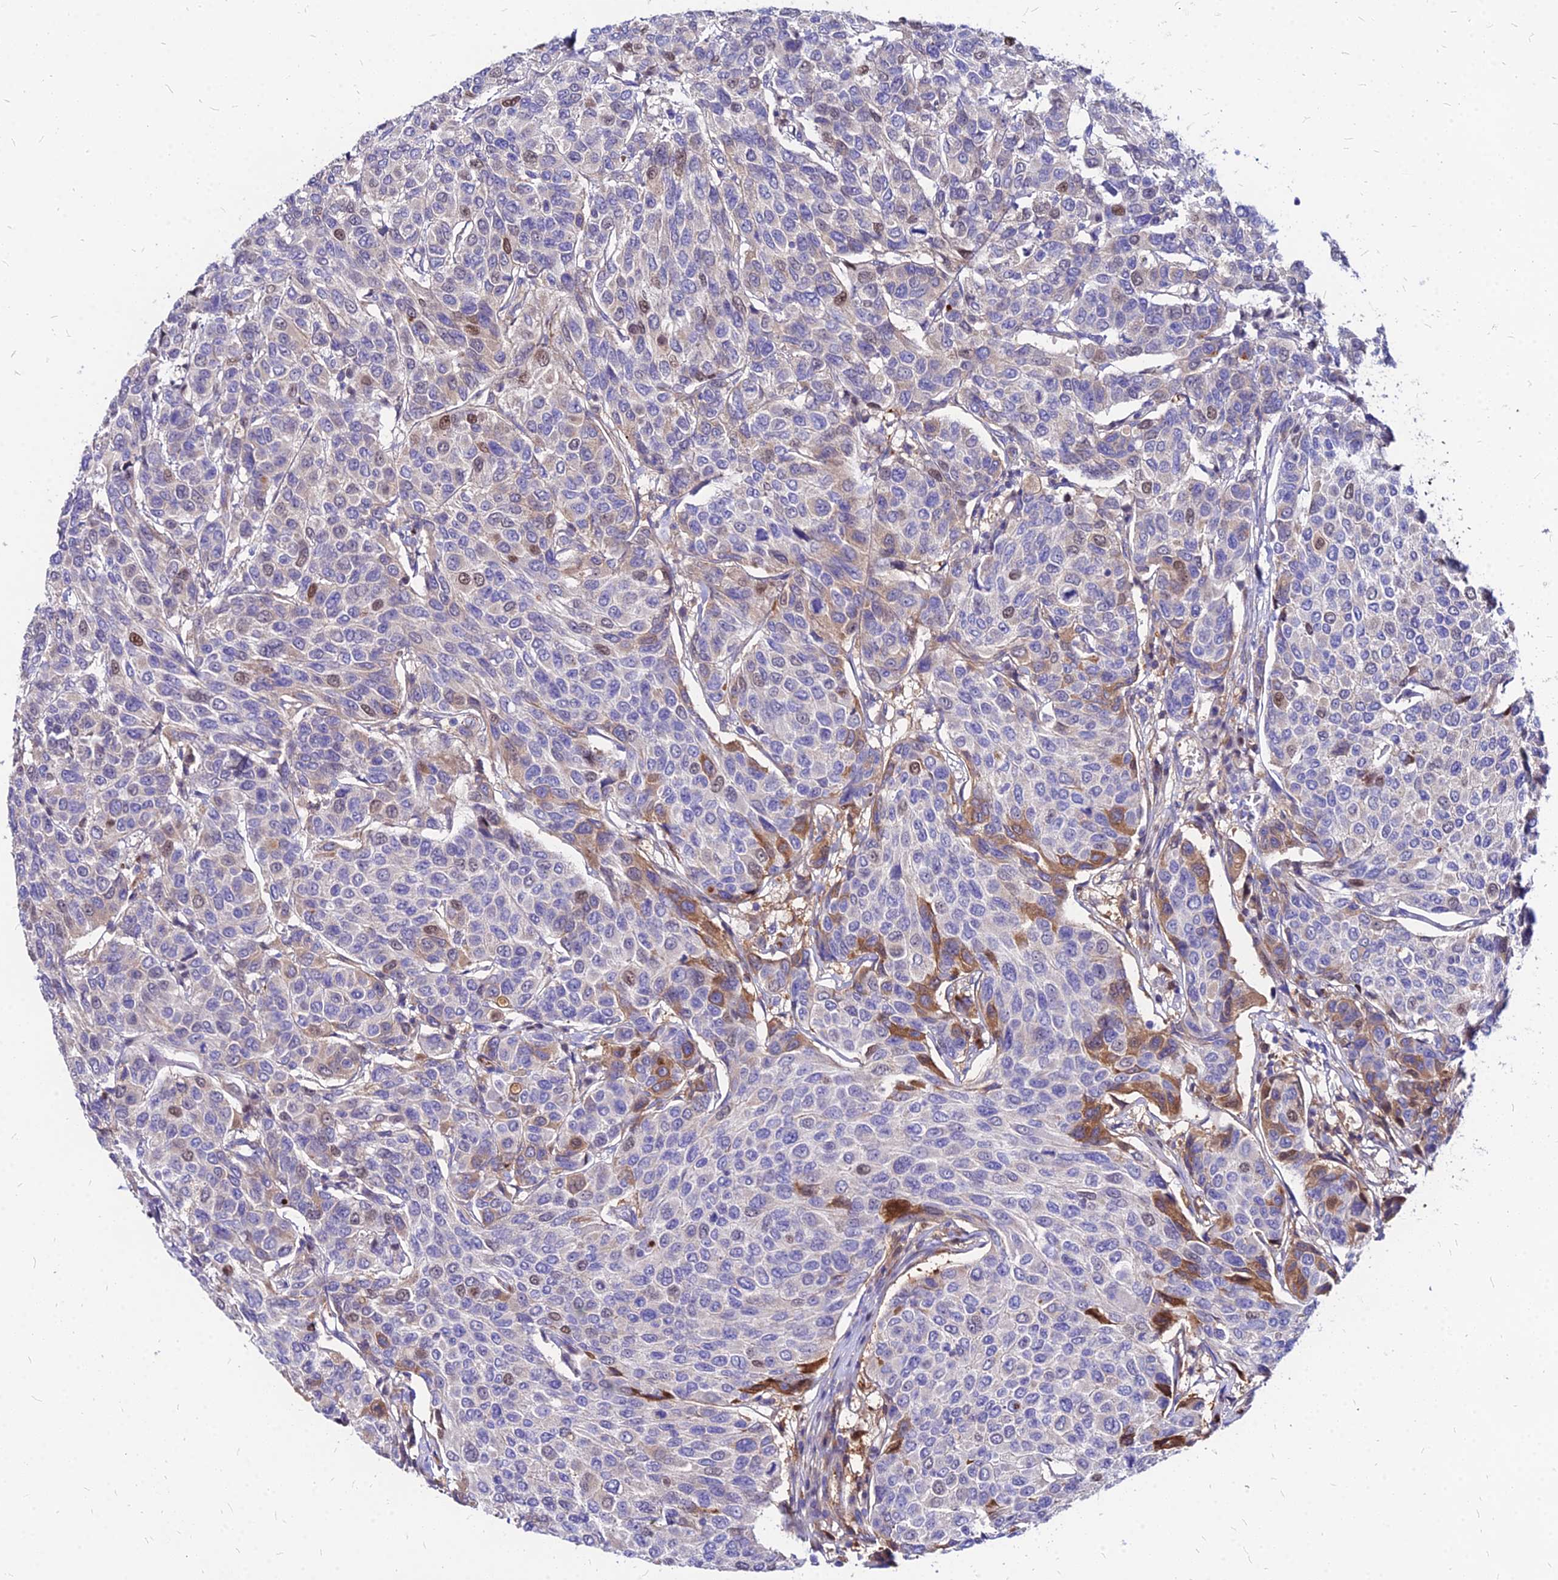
{"staining": {"intensity": "negative", "quantity": "none", "location": "none"}, "tissue": "breast cancer", "cell_type": "Tumor cells", "image_type": "cancer", "snomed": [{"axis": "morphology", "description": "Duct carcinoma"}, {"axis": "topography", "description": "Breast"}], "caption": "A high-resolution photomicrograph shows immunohistochemistry (IHC) staining of breast intraductal carcinoma, which demonstrates no significant expression in tumor cells. Brightfield microscopy of IHC stained with DAB (brown) and hematoxylin (blue), captured at high magnification.", "gene": "ACSM6", "patient": {"sex": "female", "age": 55}}